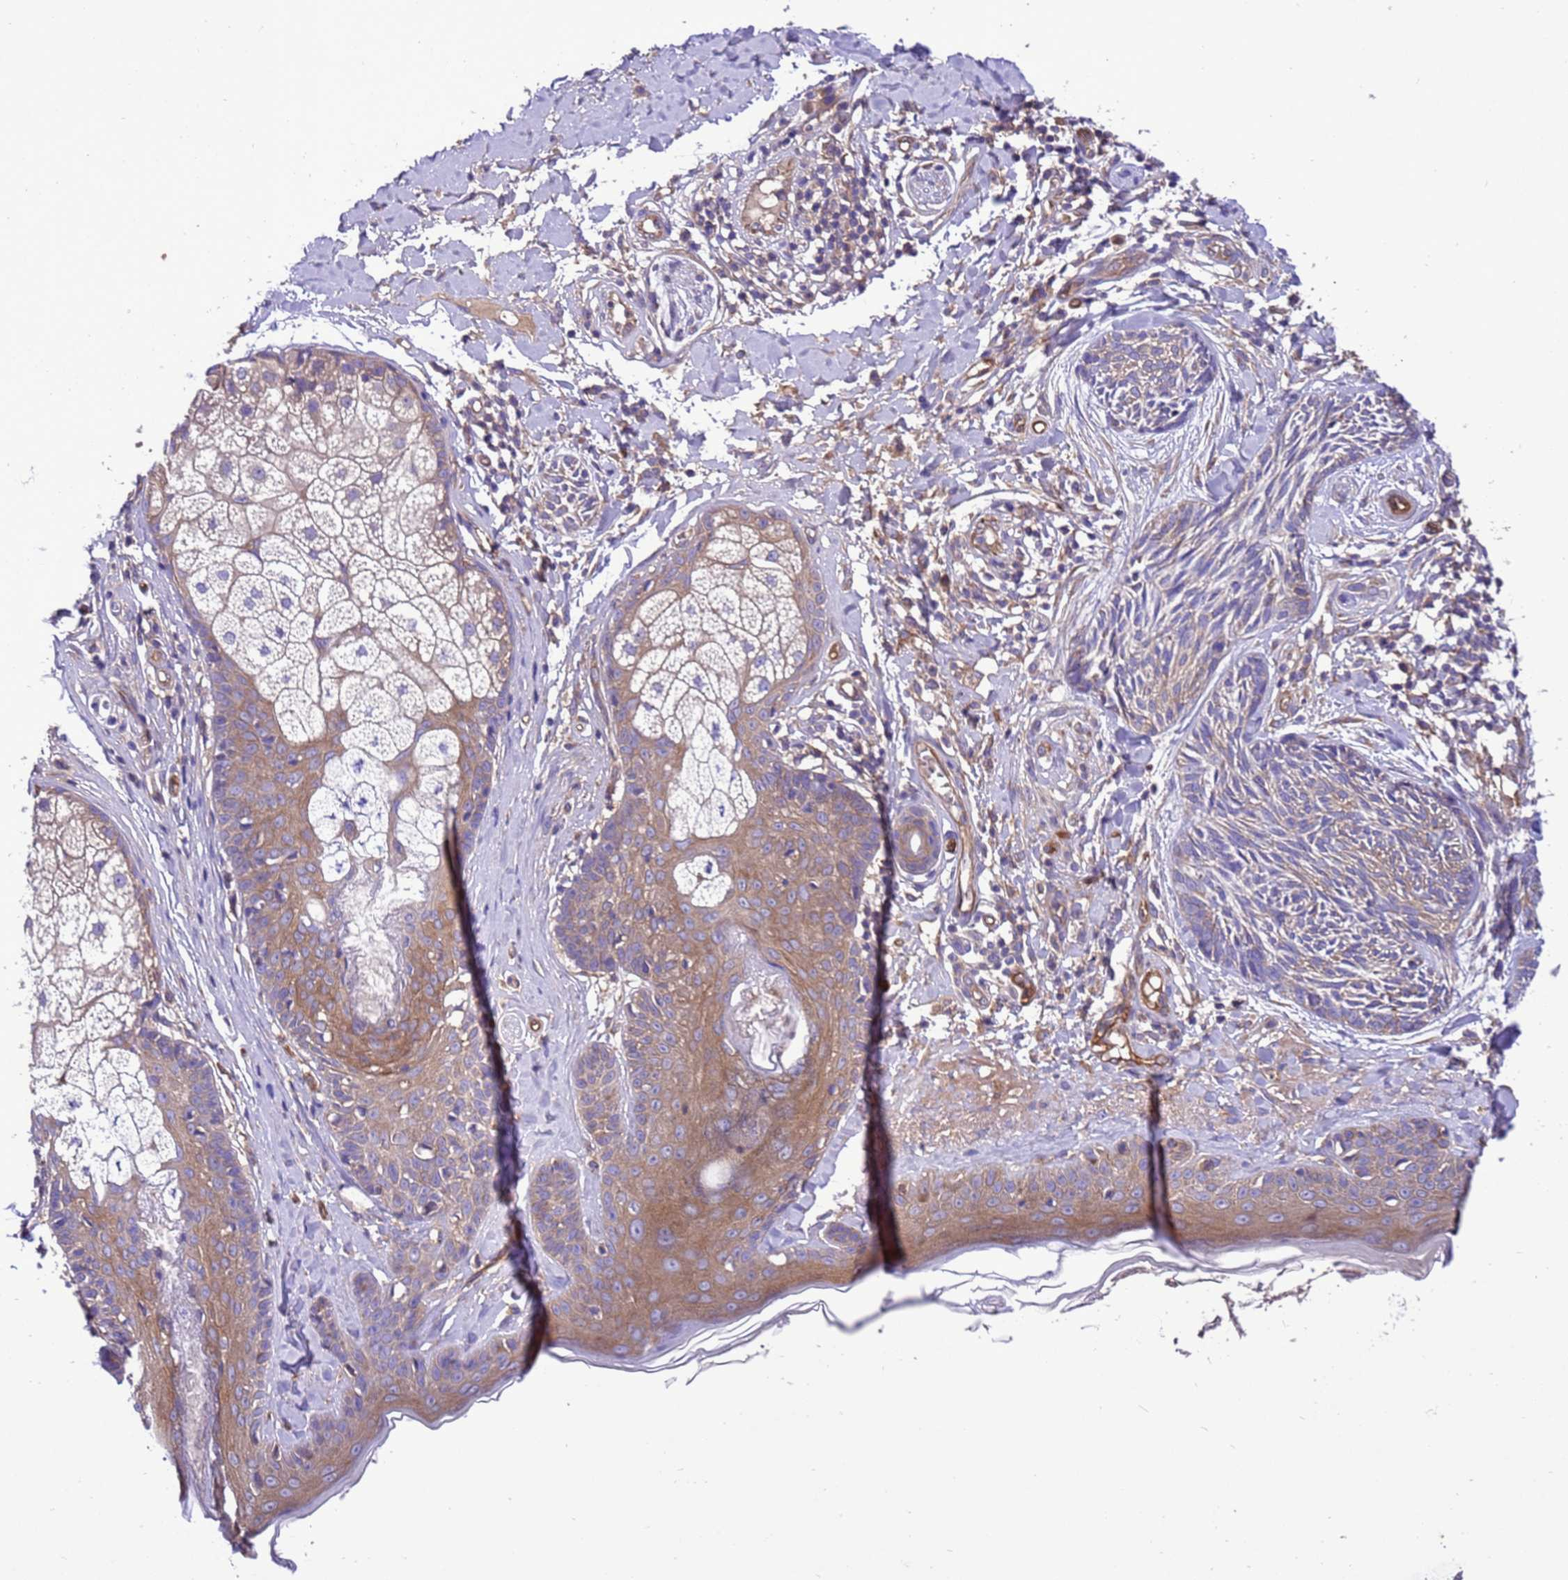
{"staining": {"intensity": "weak", "quantity": "25%-75%", "location": "cytoplasmic/membranous"}, "tissue": "skin cancer", "cell_type": "Tumor cells", "image_type": "cancer", "snomed": [{"axis": "morphology", "description": "Squamous cell carcinoma, NOS"}, {"axis": "topography", "description": "Skin"}], "caption": "Skin cancer stained with a protein marker displays weak staining in tumor cells.", "gene": "RABEP2", "patient": {"sex": "male", "age": 82}}